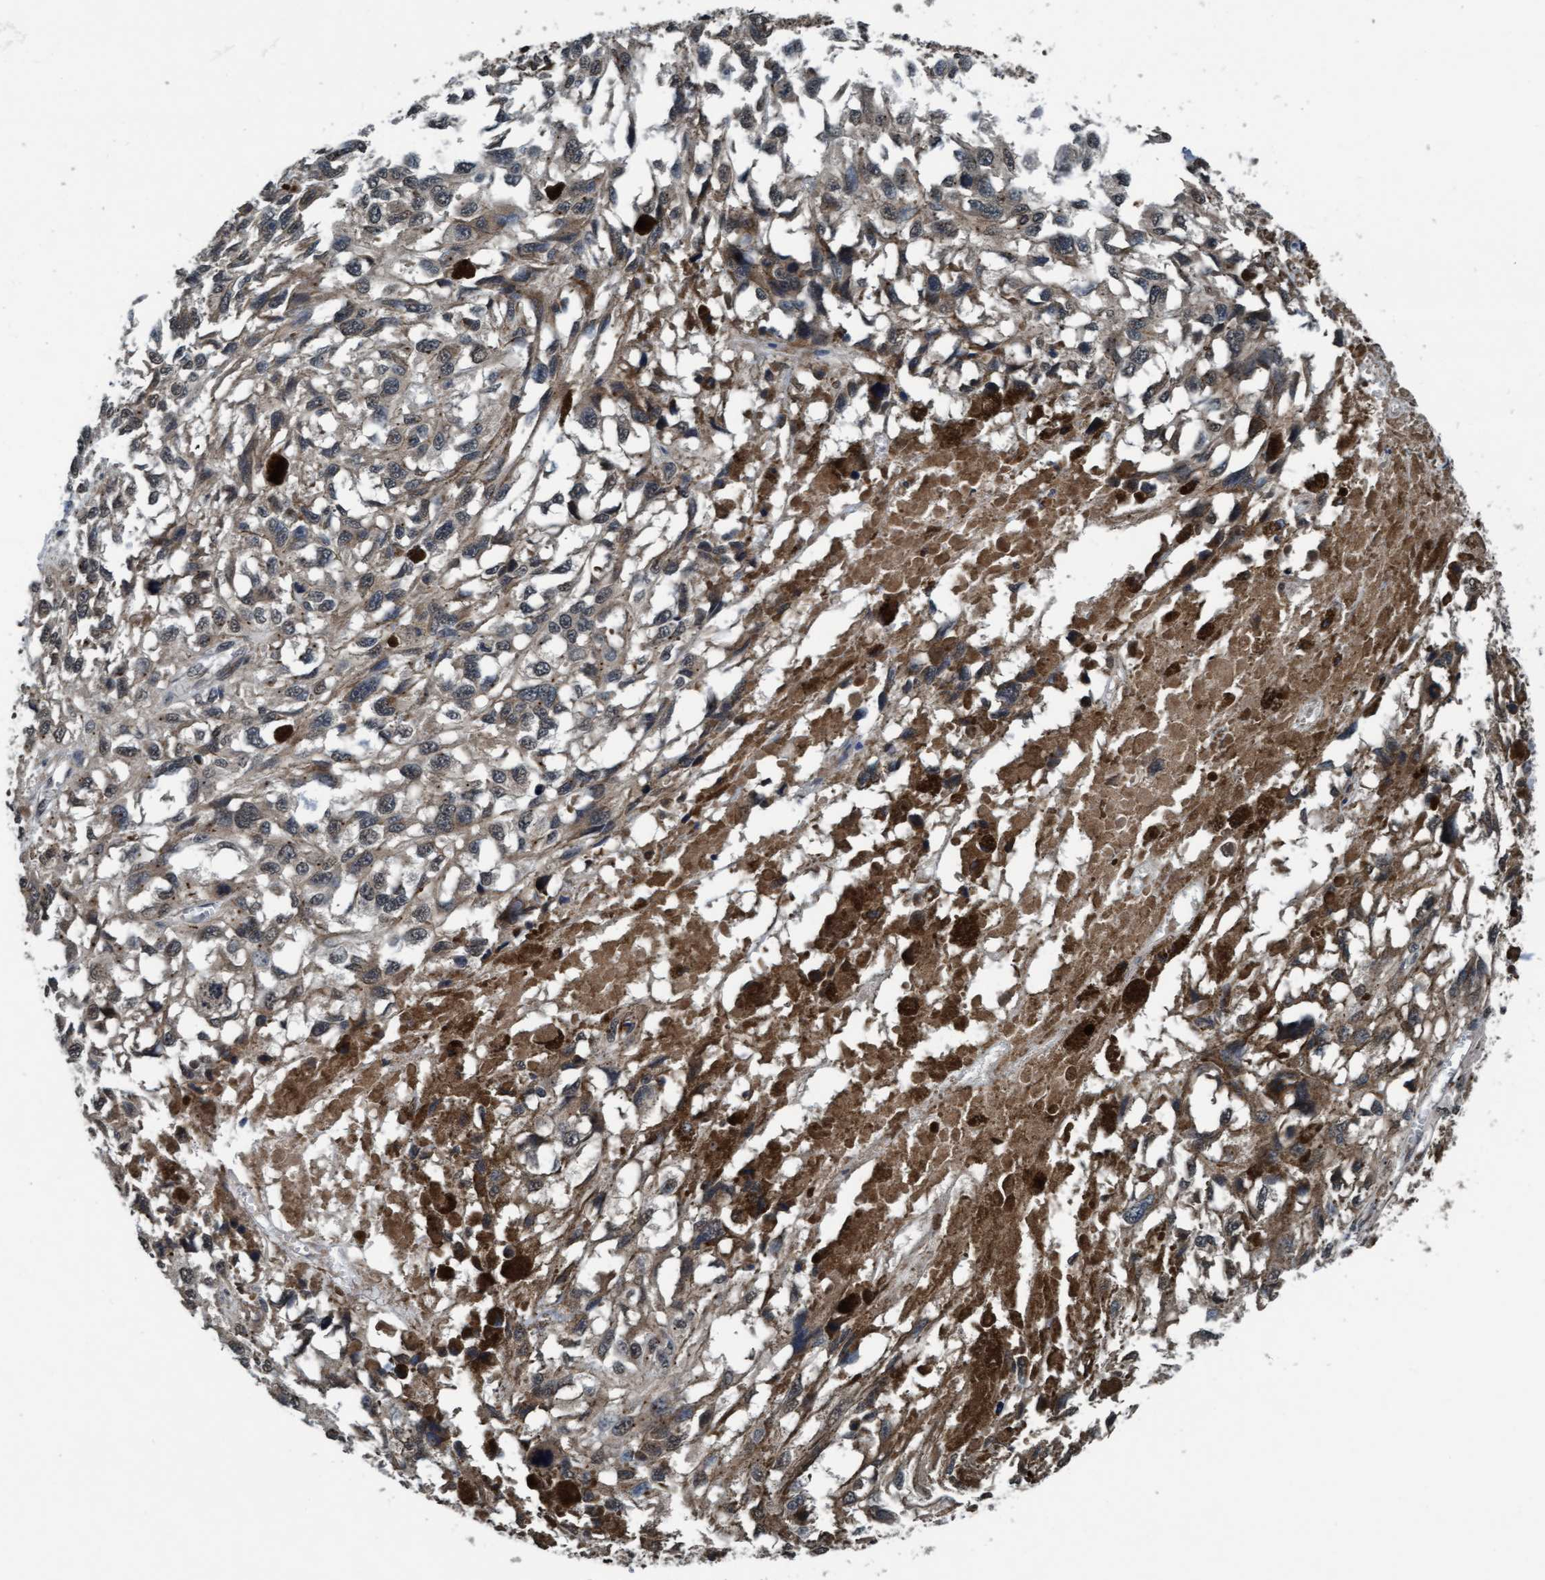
{"staining": {"intensity": "weak", "quantity": ">75%", "location": "cytoplasmic/membranous,nuclear"}, "tissue": "melanoma", "cell_type": "Tumor cells", "image_type": "cancer", "snomed": [{"axis": "morphology", "description": "Malignant melanoma, Metastatic site"}, {"axis": "topography", "description": "Lymph node"}], "caption": "Approximately >75% of tumor cells in human malignant melanoma (metastatic site) reveal weak cytoplasmic/membranous and nuclear protein positivity as visualized by brown immunohistochemical staining.", "gene": "WASF1", "patient": {"sex": "male", "age": 59}}